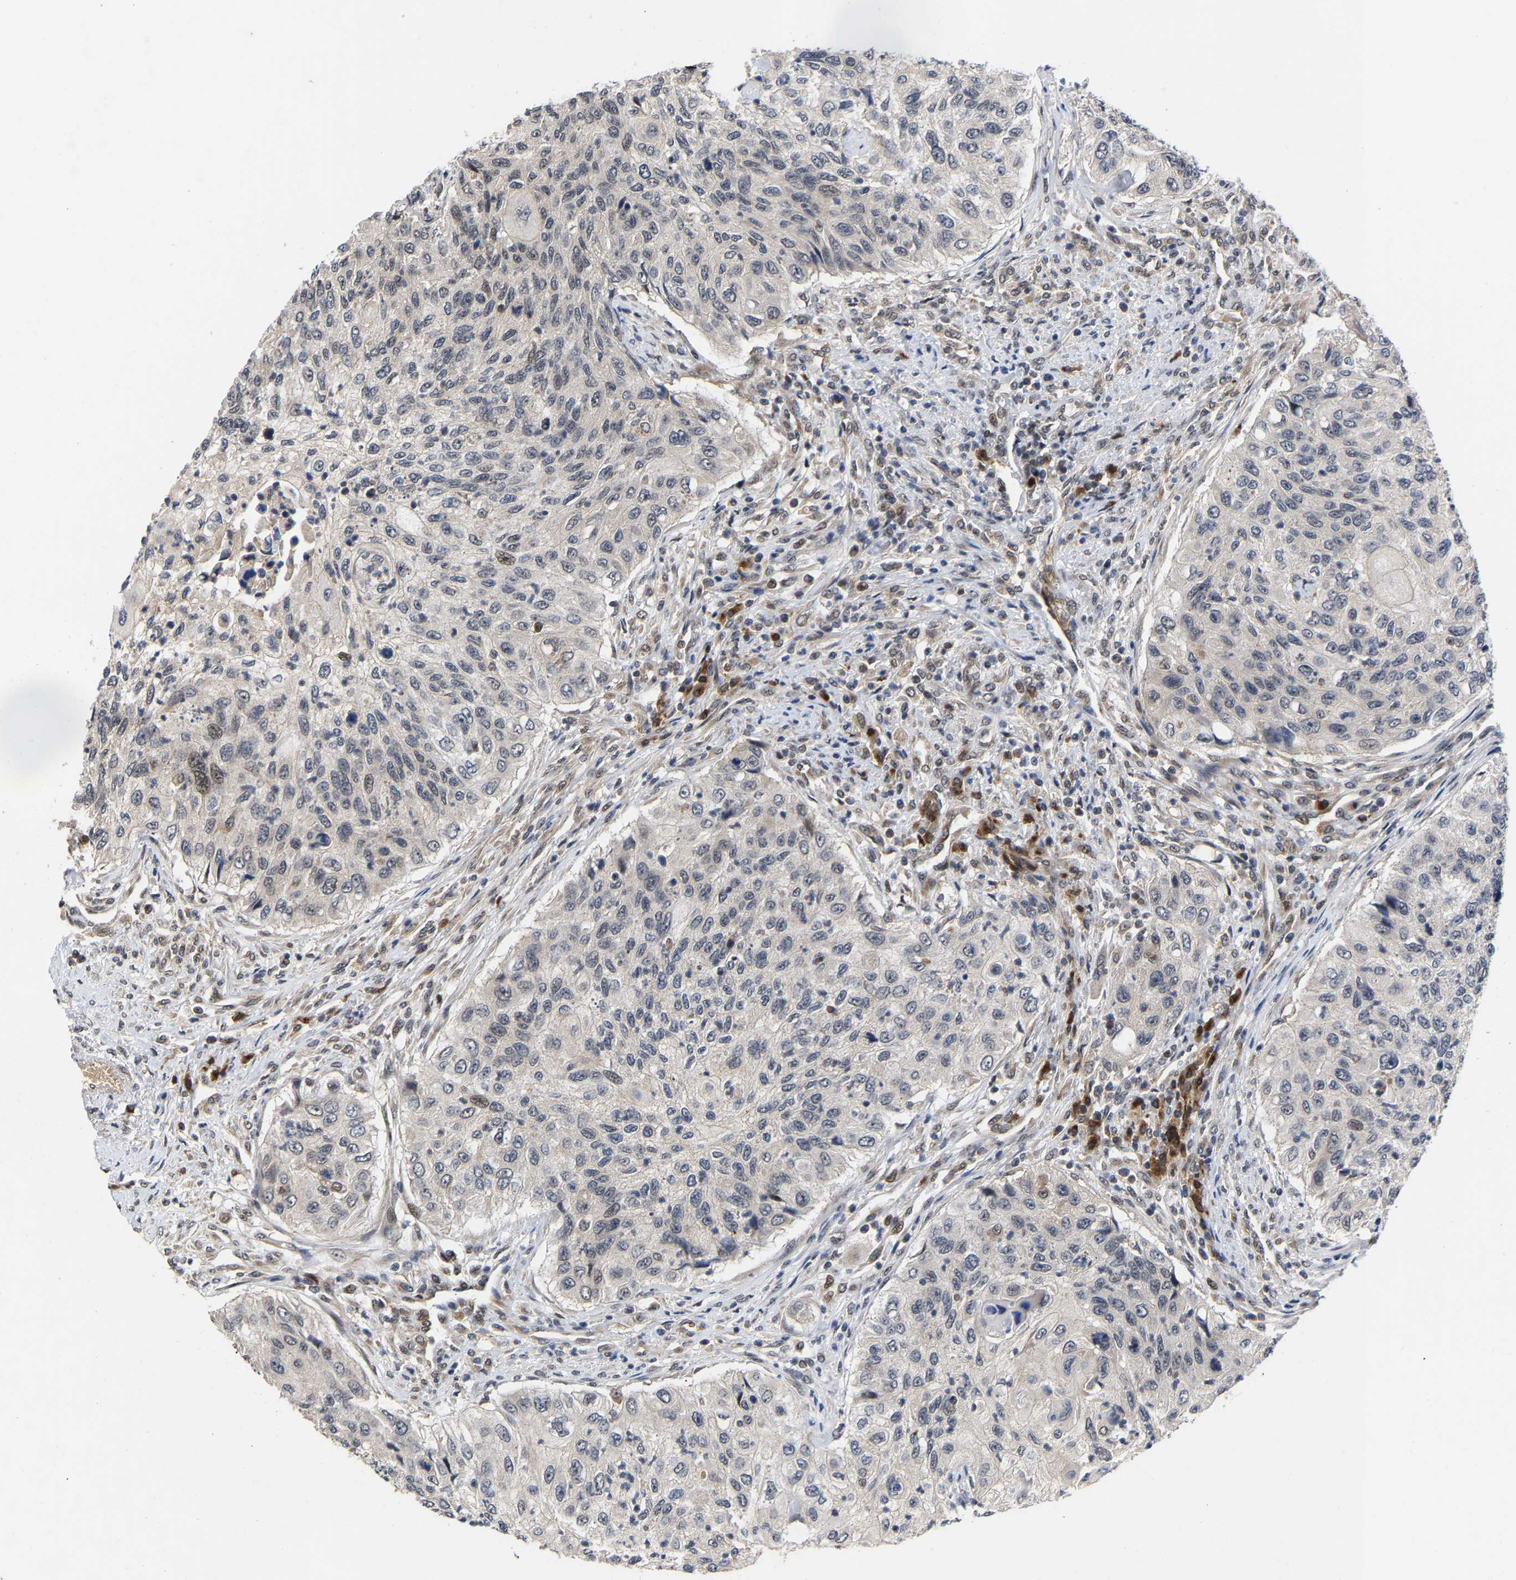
{"staining": {"intensity": "negative", "quantity": "none", "location": "none"}, "tissue": "urothelial cancer", "cell_type": "Tumor cells", "image_type": "cancer", "snomed": [{"axis": "morphology", "description": "Urothelial carcinoma, High grade"}, {"axis": "topography", "description": "Urinary bladder"}], "caption": "A photomicrograph of human urothelial carcinoma (high-grade) is negative for staining in tumor cells.", "gene": "CLIP2", "patient": {"sex": "female", "age": 60}}